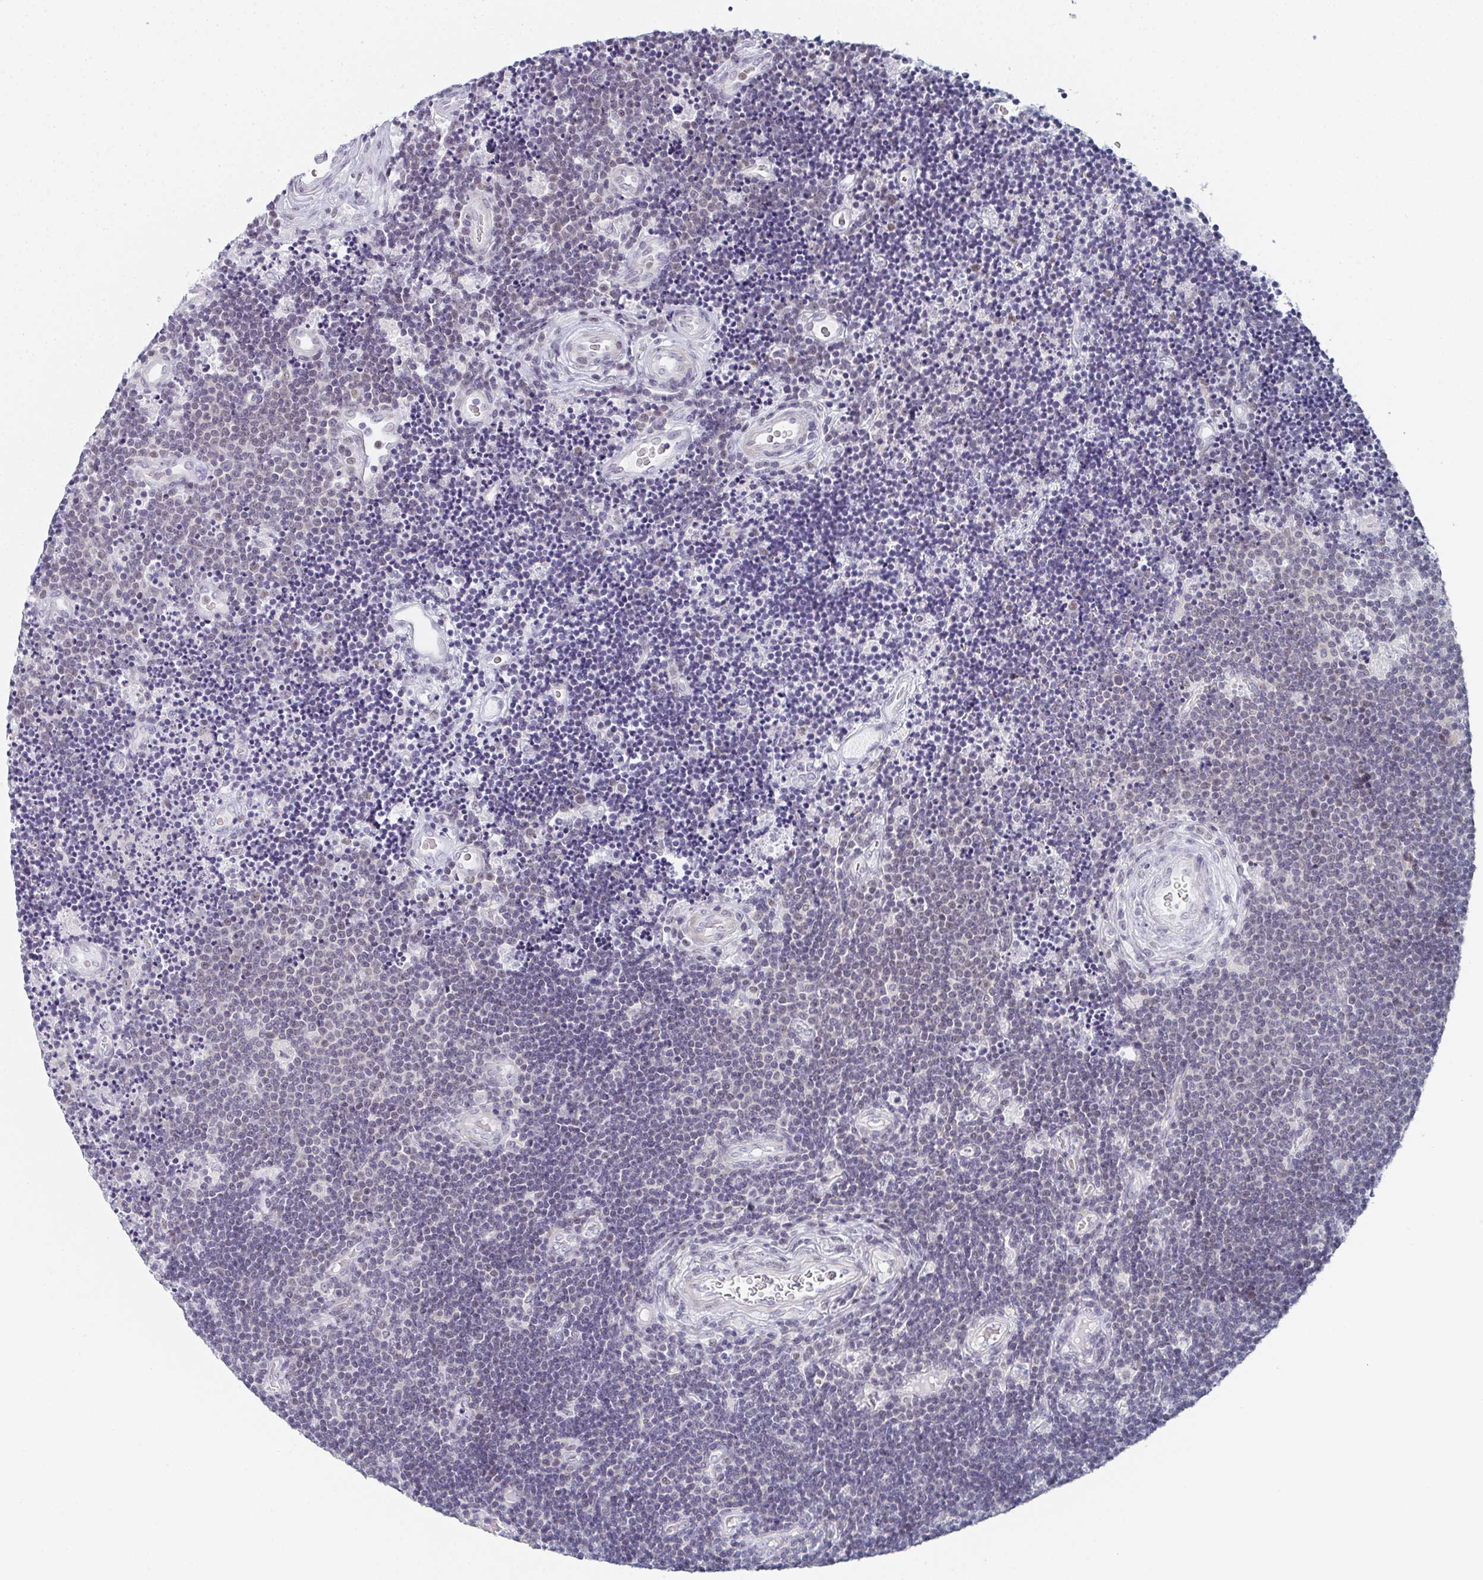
{"staining": {"intensity": "negative", "quantity": "none", "location": "none"}, "tissue": "lymphoma", "cell_type": "Tumor cells", "image_type": "cancer", "snomed": [{"axis": "morphology", "description": "Malignant lymphoma, non-Hodgkin's type, Low grade"}, {"axis": "topography", "description": "Brain"}], "caption": "An immunohistochemistry (IHC) photomicrograph of lymphoma is shown. There is no staining in tumor cells of lymphoma.", "gene": "PYCR3", "patient": {"sex": "female", "age": 66}}